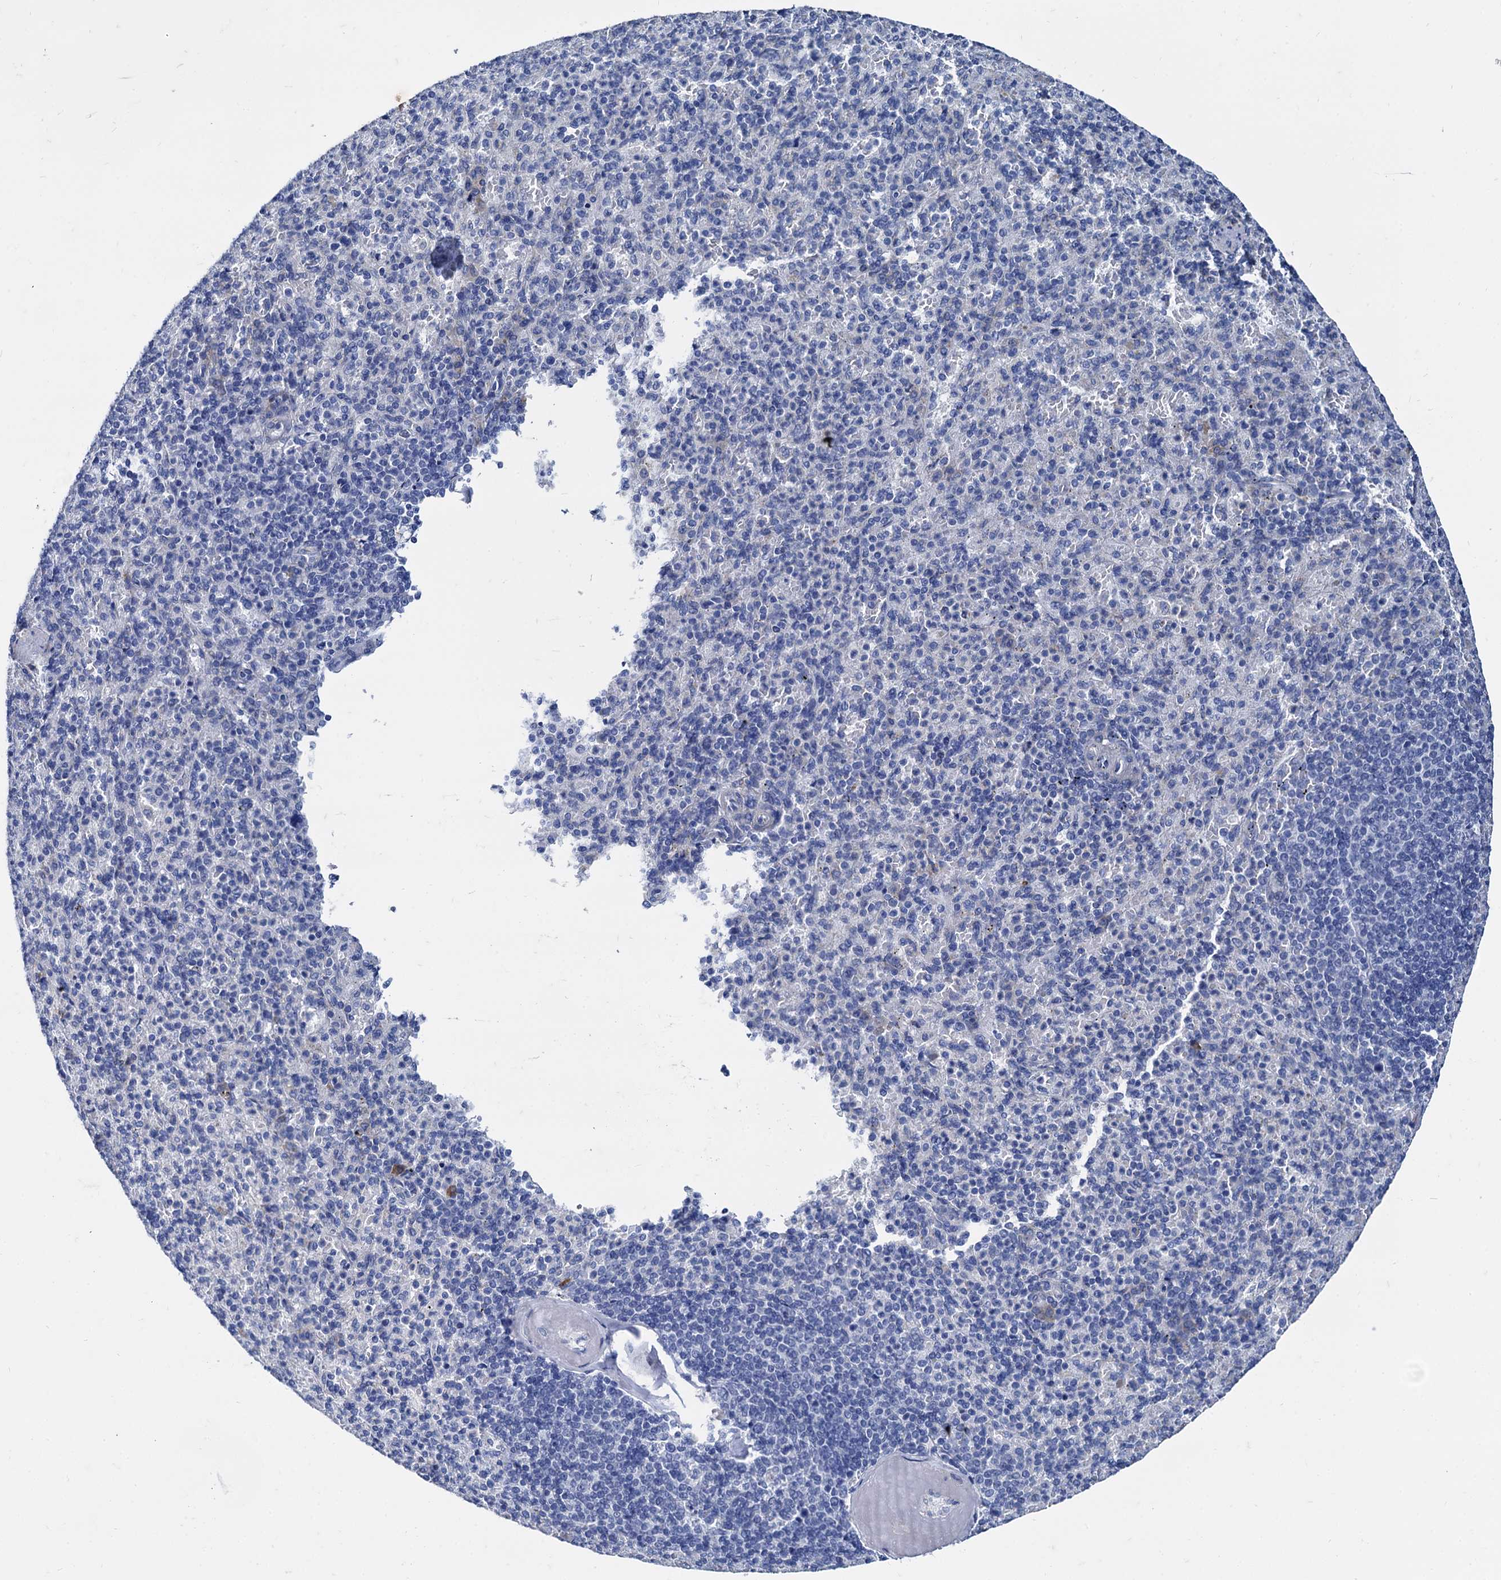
{"staining": {"intensity": "negative", "quantity": "none", "location": "none"}, "tissue": "spleen", "cell_type": "Cells in red pulp", "image_type": "normal", "snomed": [{"axis": "morphology", "description": "Normal tissue, NOS"}, {"axis": "topography", "description": "Spleen"}], "caption": "This is a image of immunohistochemistry staining of unremarkable spleen, which shows no staining in cells in red pulp.", "gene": "FOXR2", "patient": {"sex": "female", "age": 74}}